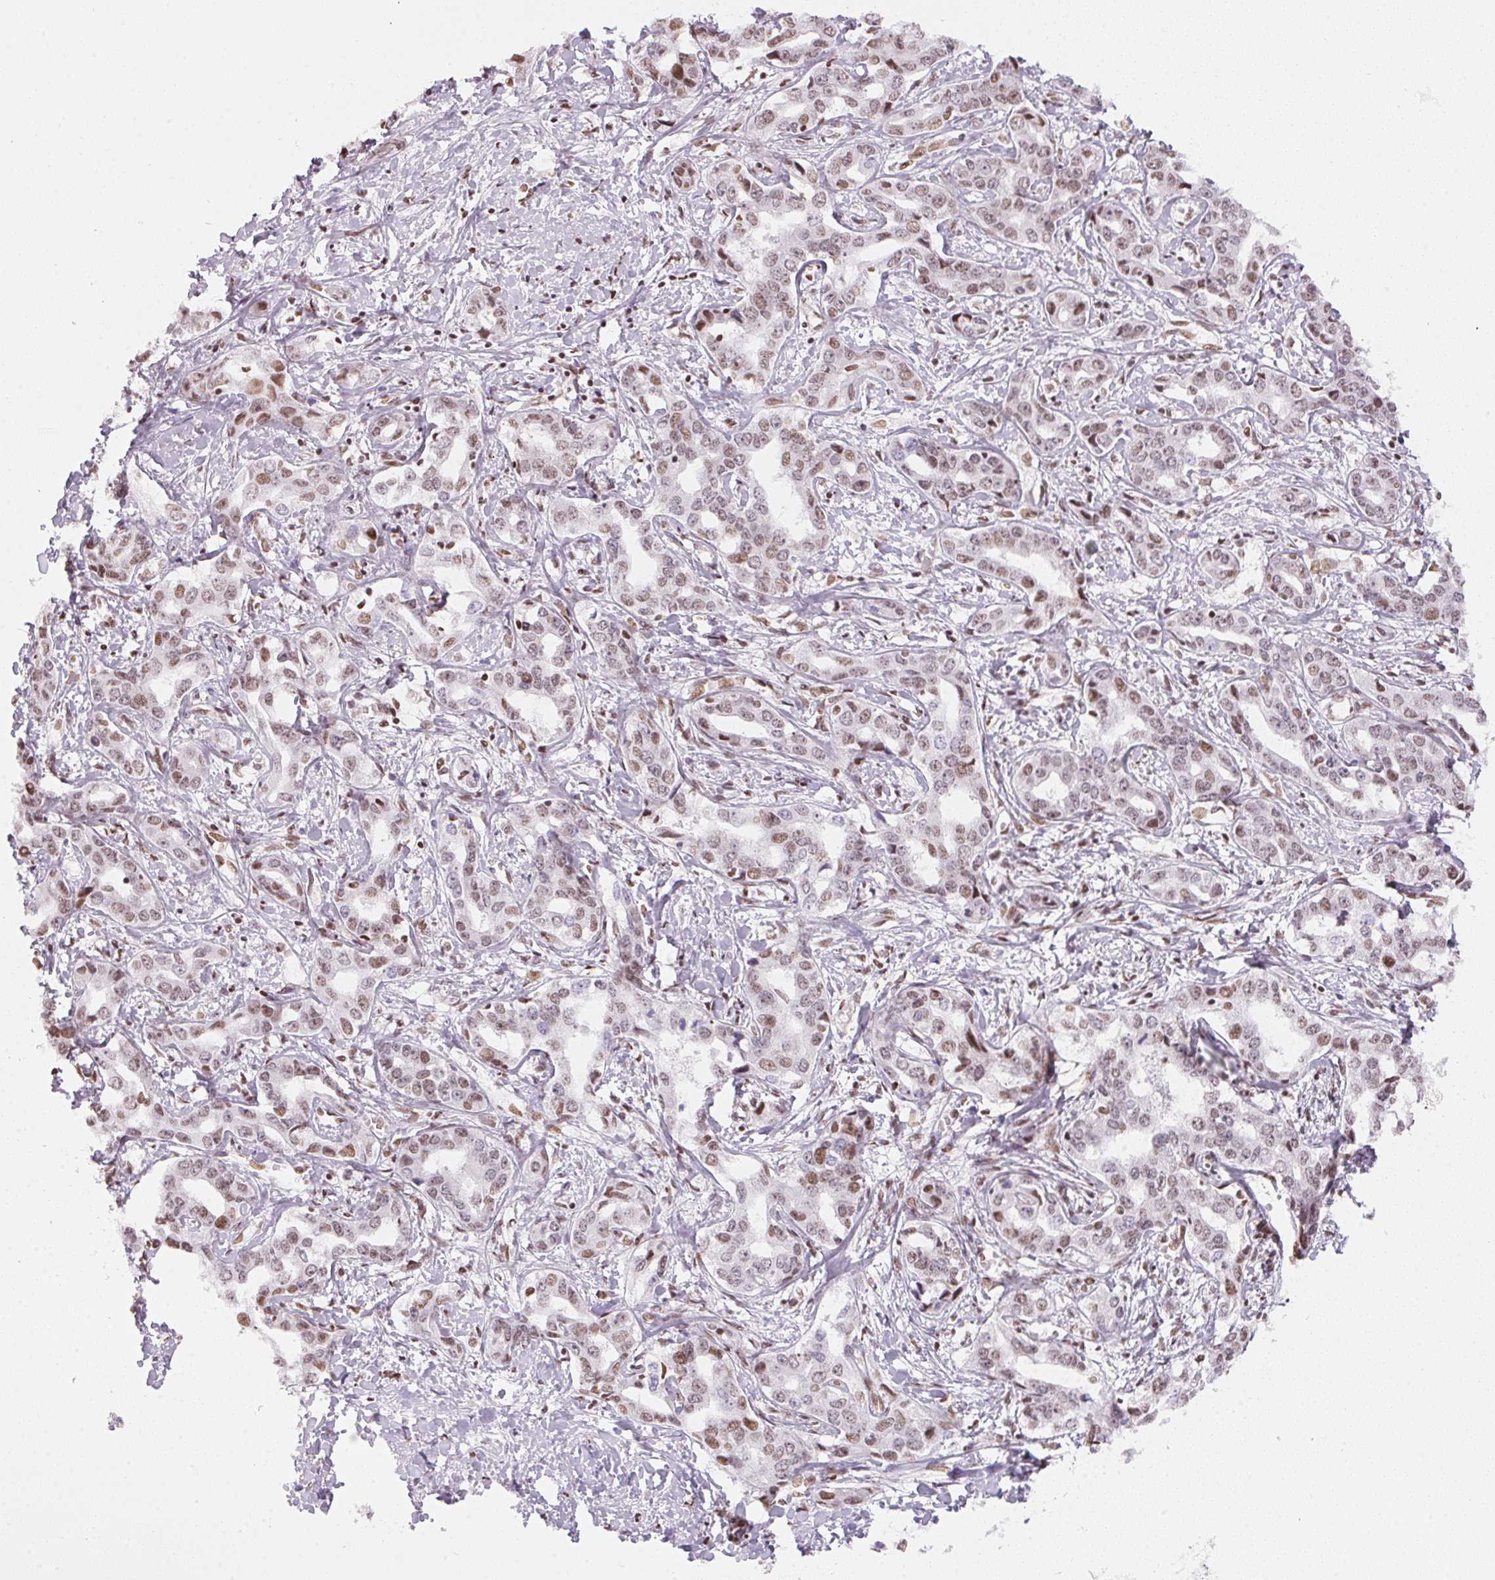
{"staining": {"intensity": "moderate", "quantity": "<25%", "location": "nuclear"}, "tissue": "liver cancer", "cell_type": "Tumor cells", "image_type": "cancer", "snomed": [{"axis": "morphology", "description": "Cholangiocarcinoma"}, {"axis": "topography", "description": "Liver"}], "caption": "Liver cancer (cholangiocarcinoma) stained for a protein (brown) shows moderate nuclear positive positivity in approximately <25% of tumor cells.", "gene": "KAT6A", "patient": {"sex": "male", "age": 59}}